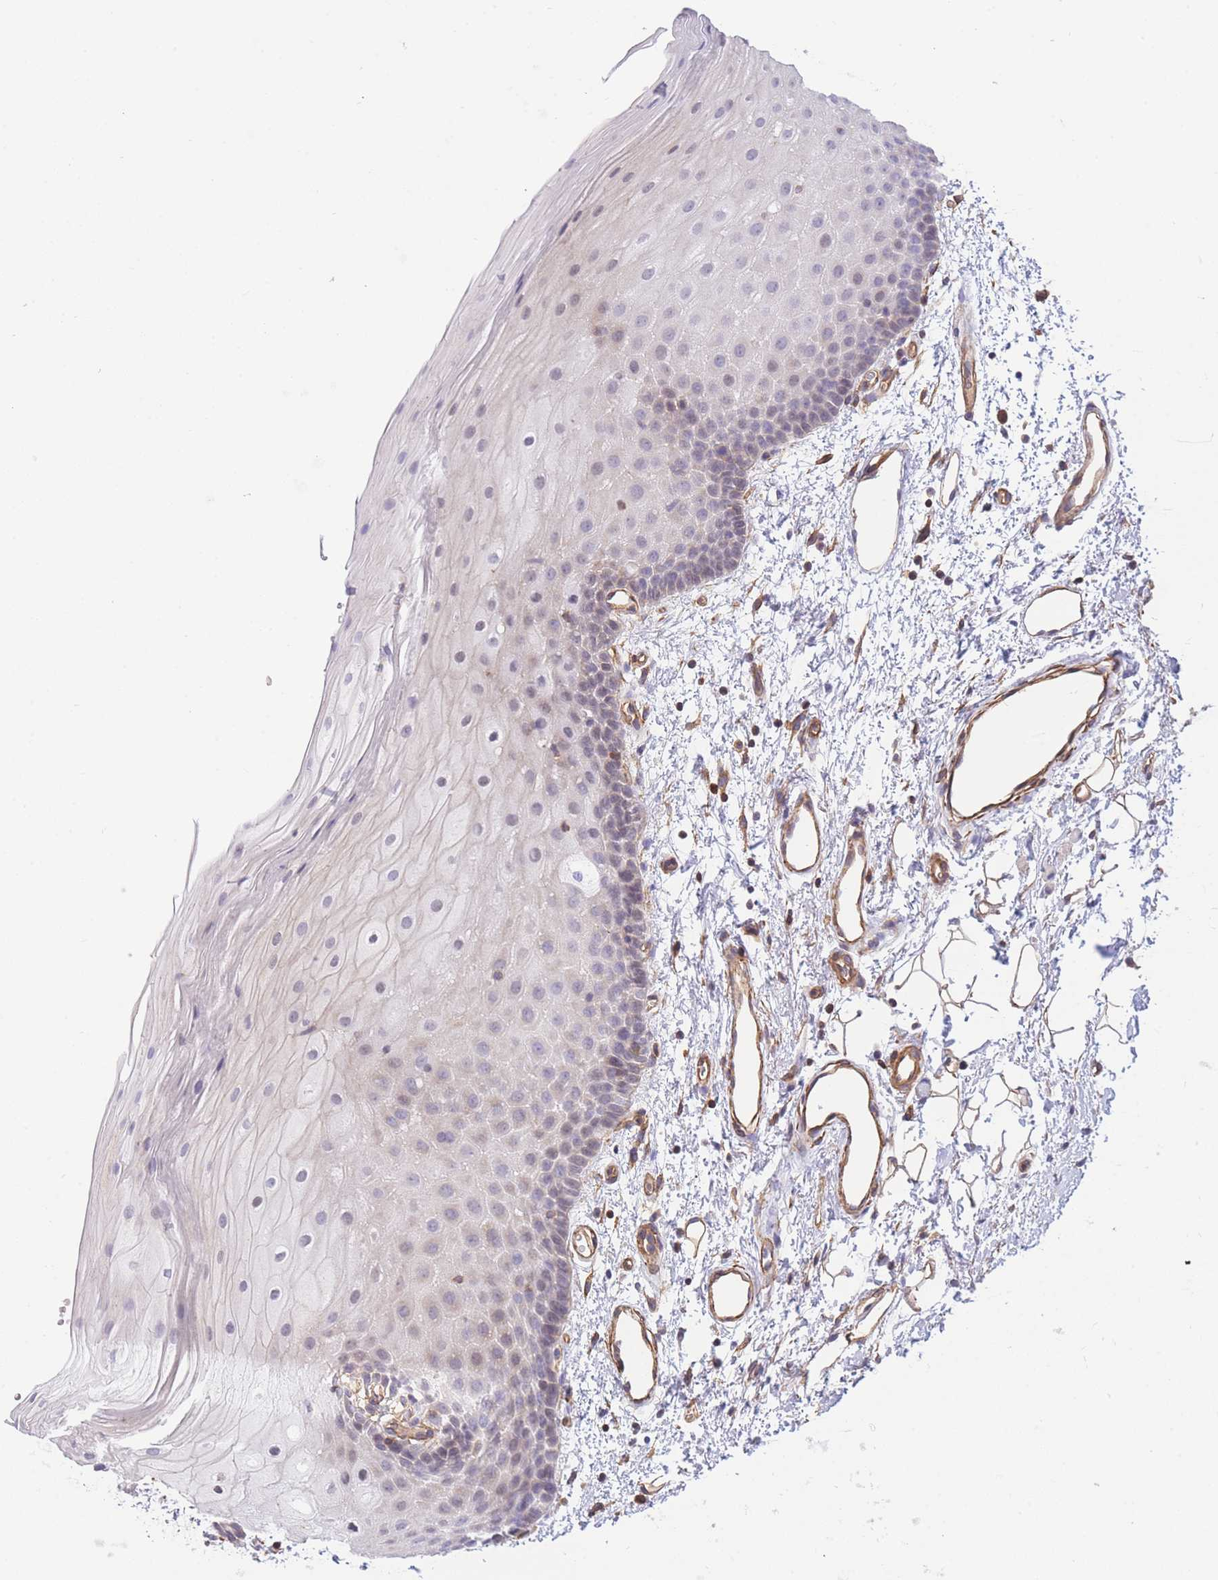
{"staining": {"intensity": "weak", "quantity": "<25%", "location": "cytoplasmic/membranous"}, "tissue": "oral mucosa", "cell_type": "Squamous epithelial cells", "image_type": "normal", "snomed": [{"axis": "morphology", "description": "Normal tissue, NOS"}, {"axis": "topography", "description": "Oral tissue"}], "caption": "A high-resolution micrograph shows immunohistochemistry staining of unremarkable oral mucosa, which displays no significant staining in squamous epithelial cells. (DAB immunohistochemistry with hematoxylin counter stain).", "gene": "CDC25B", "patient": {"sex": "male", "age": 68}}